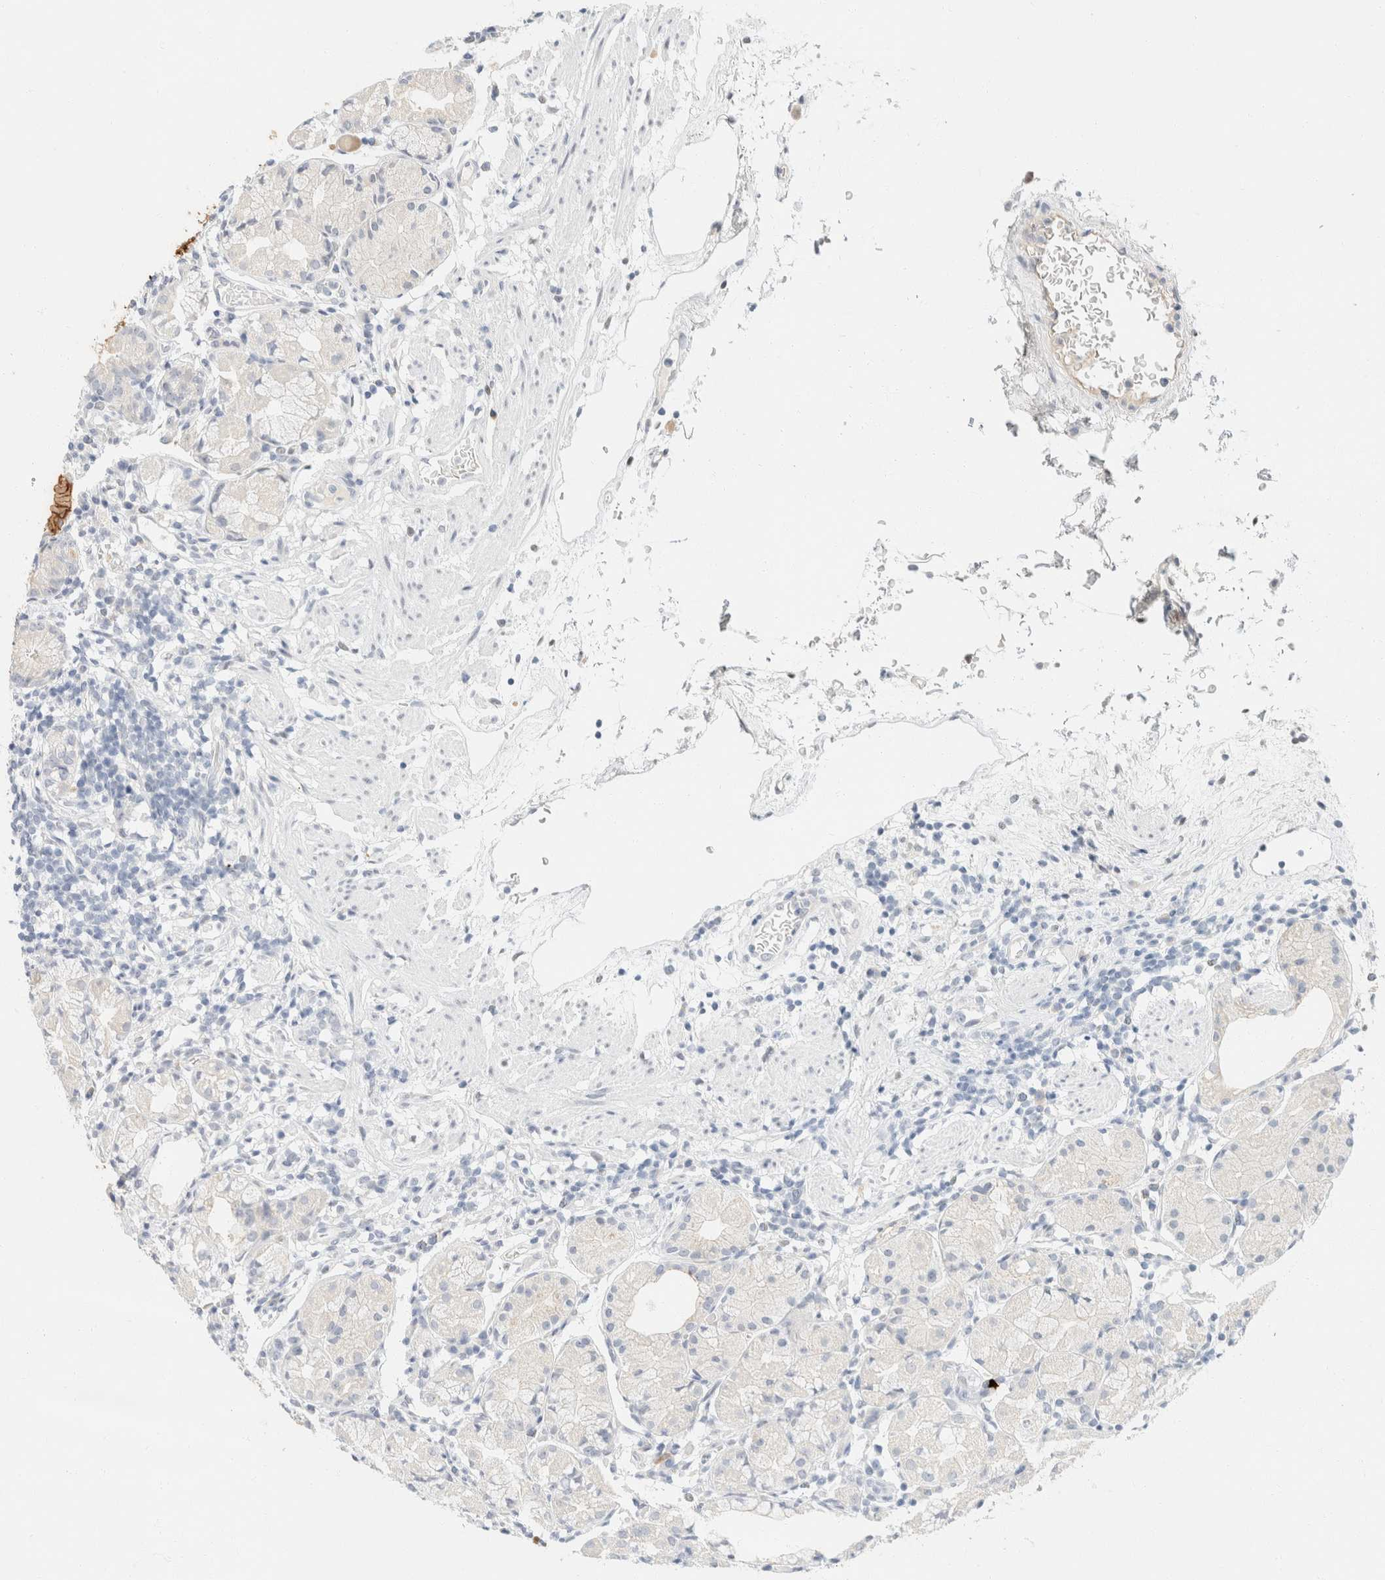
{"staining": {"intensity": "strong", "quantity": "<25%", "location": "cytoplasmic/membranous"}, "tissue": "stomach", "cell_type": "Glandular cells", "image_type": "normal", "snomed": [{"axis": "morphology", "description": "Normal tissue, NOS"}, {"axis": "topography", "description": "Stomach"}, {"axis": "topography", "description": "Stomach, lower"}], "caption": "A photomicrograph of stomach stained for a protein shows strong cytoplasmic/membranous brown staining in glandular cells. The staining is performed using DAB (3,3'-diaminobenzidine) brown chromogen to label protein expression. The nuclei are counter-stained blue using hematoxylin.", "gene": "KRT20", "patient": {"sex": "female", "age": 75}}